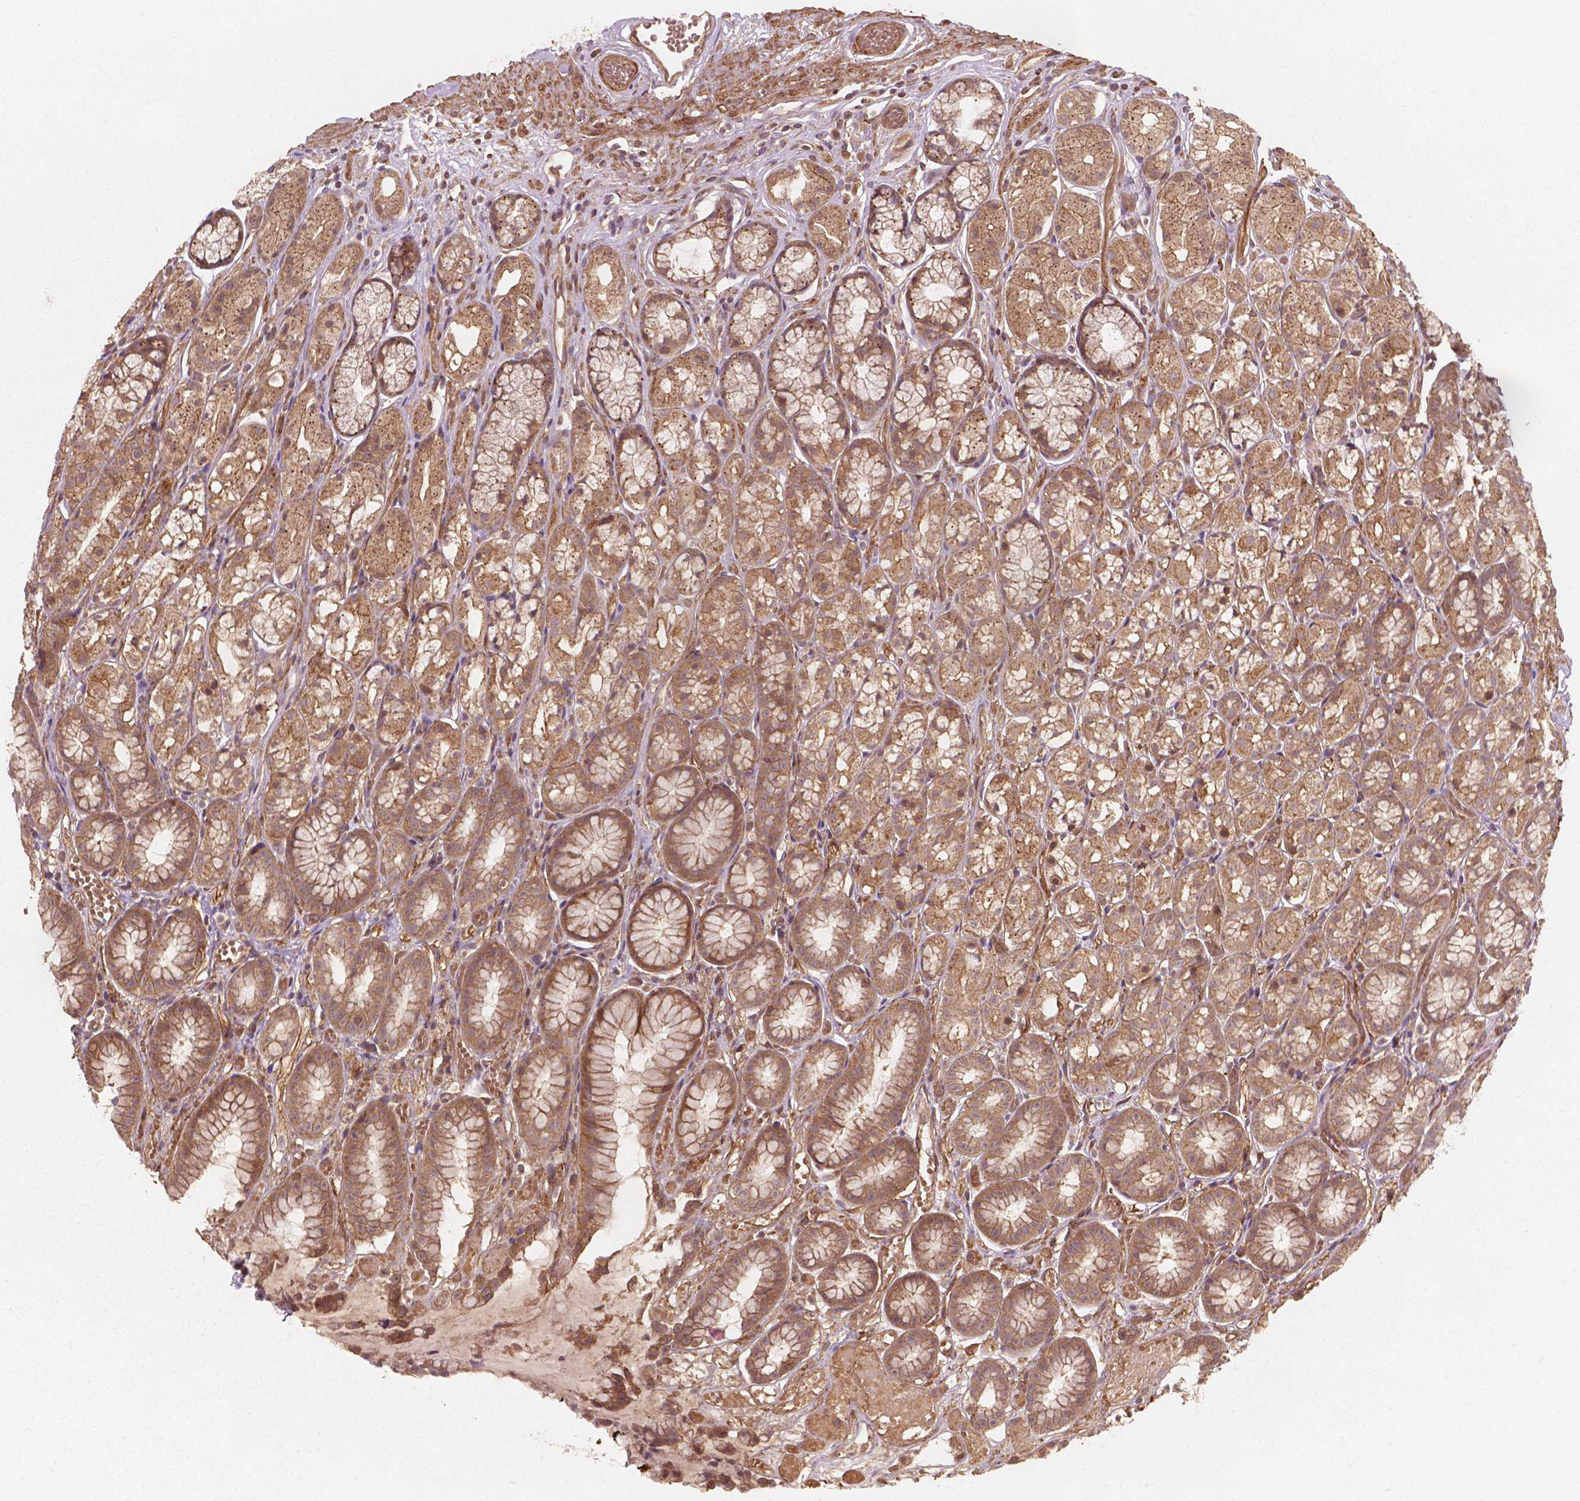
{"staining": {"intensity": "moderate", "quantity": ">75%", "location": "cytoplasmic/membranous"}, "tissue": "stomach", "cell_type": "Glandular cells", "image_type": "normal", "snomed": [{"axis": "morphology", "description": "Normal tissue, NOS"}, {"axis": "topography", "description": "Stomach"}], "caption": "Immunohistochemical staining of normal human stomach demonstrates medium levels of moderate cytoplasmic/membranous staining in approximately >75% of glandular cells. (DAB IHC with brightfield microscopy, high magnification).", "gene": "CYFIP1", "patient": {"sex": "male", "age": 70}}